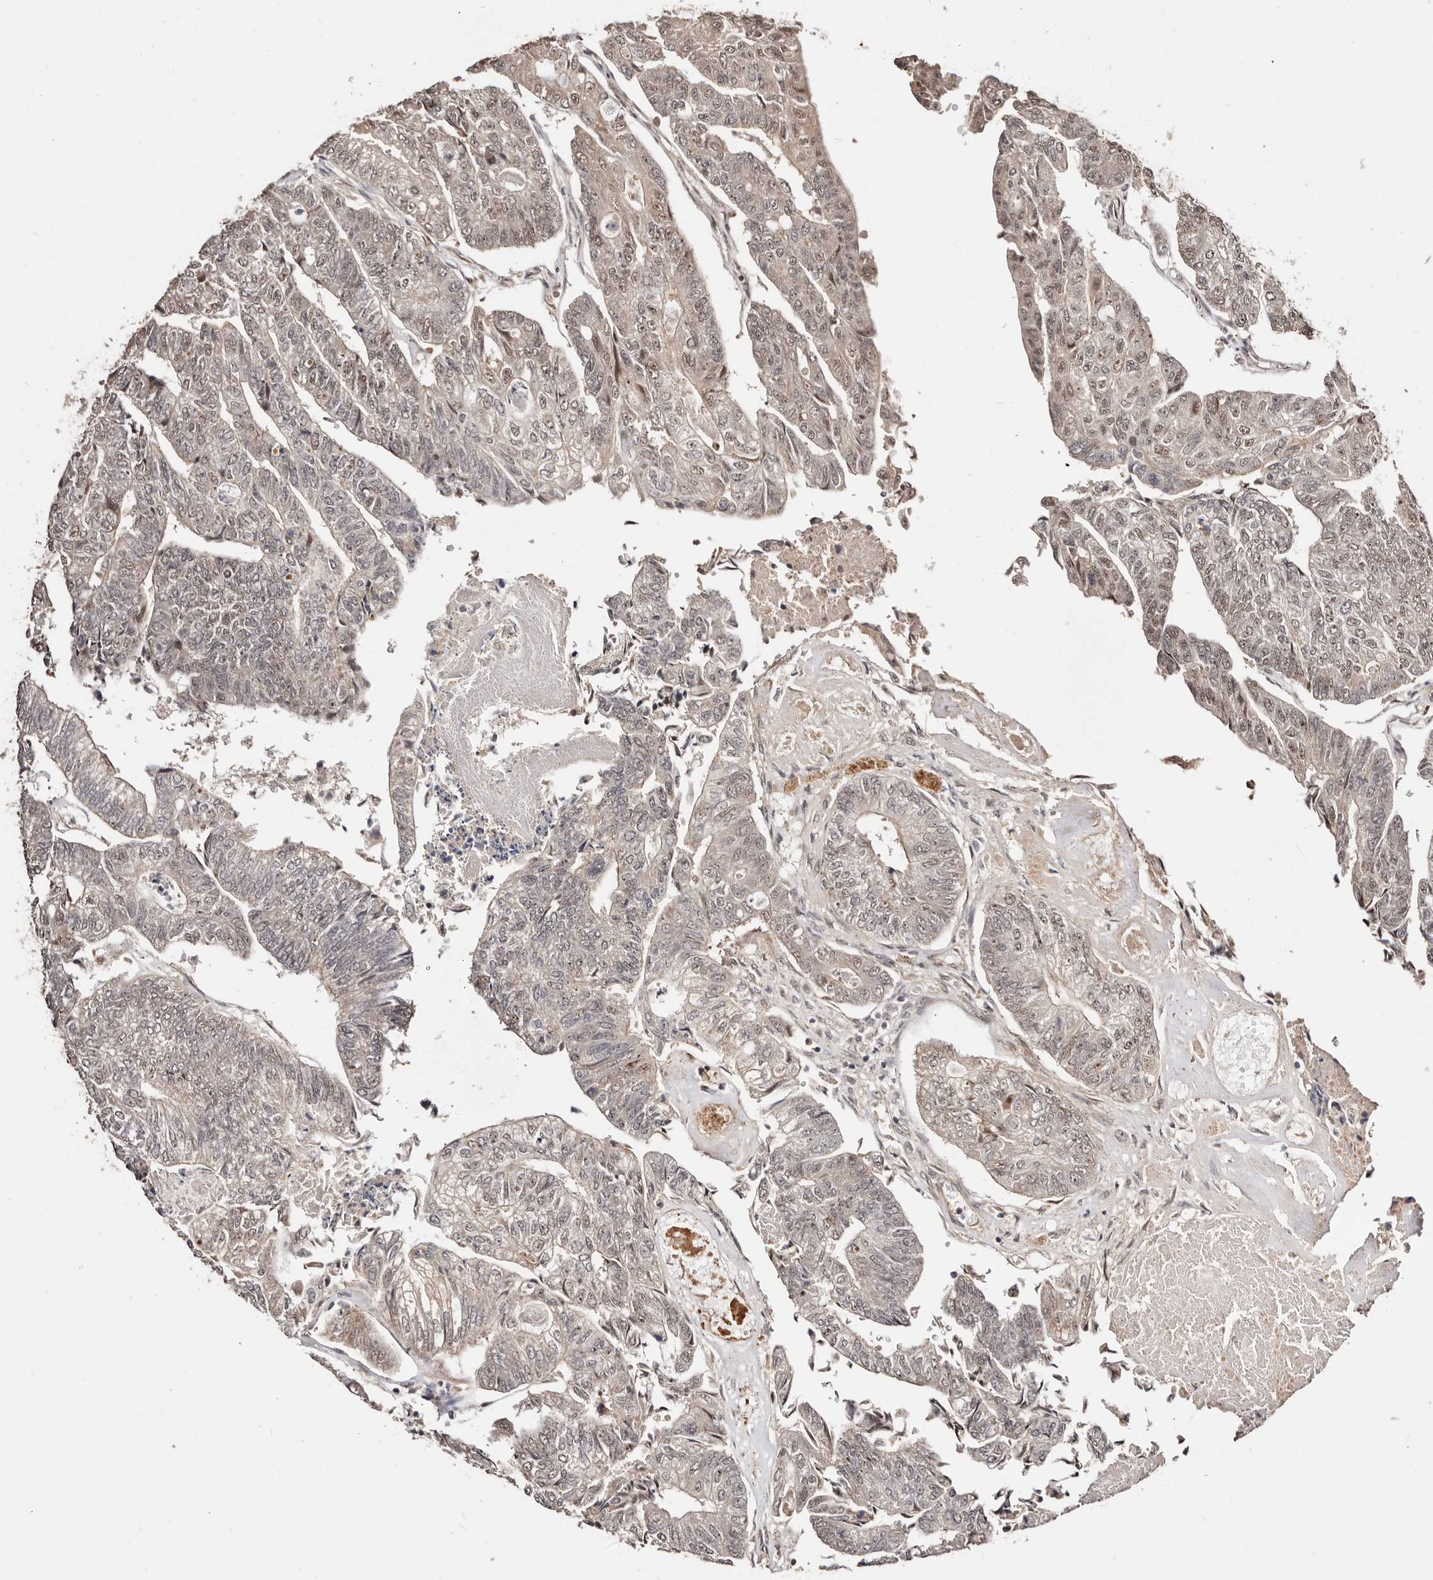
{"staining": {"intensity": "weak", "quantity": ">75%", "location": "nuclear"}, "tissue": "colorectal cancer", "cell_type": "Tumor cells", "image_type": "cancer", "snomed": [{"axis": "morphology", "description": "Adenocarcinoma, NOS"}, {"axis": "topography", "description": "Colon"}], "caption": "The micrograph reveals immunohistochemical staining of colorectal adenocarcinoma. There is weak nuclear staining is seen in approximately >75% of tumor cells.", "gene": "CTNNBL1", "patient": {"sex": "female", "age": 67}}